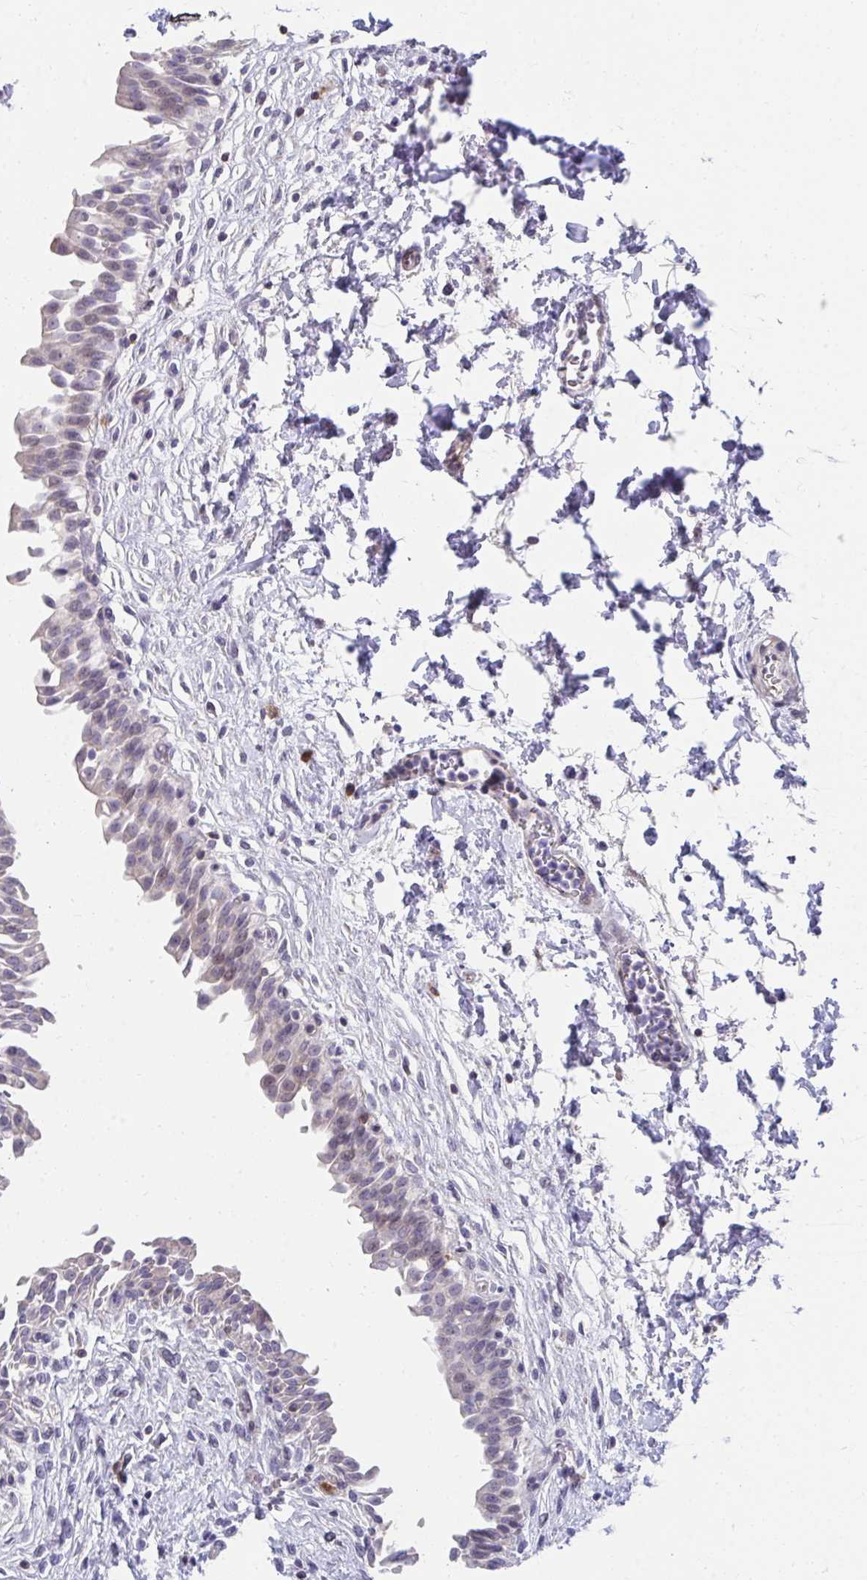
{"staining": {"intensity": "negative", "quantity": "none", "location": "none"}, "tissue": "urinary bladder", "cell_type": "Urothelial cells", "image_type": "normal", "snomed": [{"axis": "morphology", "description": "Normal tissue, NOS"}, {"axis": "topography", "description": "Urinary bladder"}], "caption": "DAB (3,3'-diaminobenzidine) immunohistochemical staining of benign human urinary bladder exhibits no significant staining in urothelial cells. The staining is performed using DAB (3,3'-diaminobenzidine) brown chromogen with nuclei counter-stained in using hematoxylin.", "gene": "SLAMF7", "patient": {"sex": "male", "age": 37}}